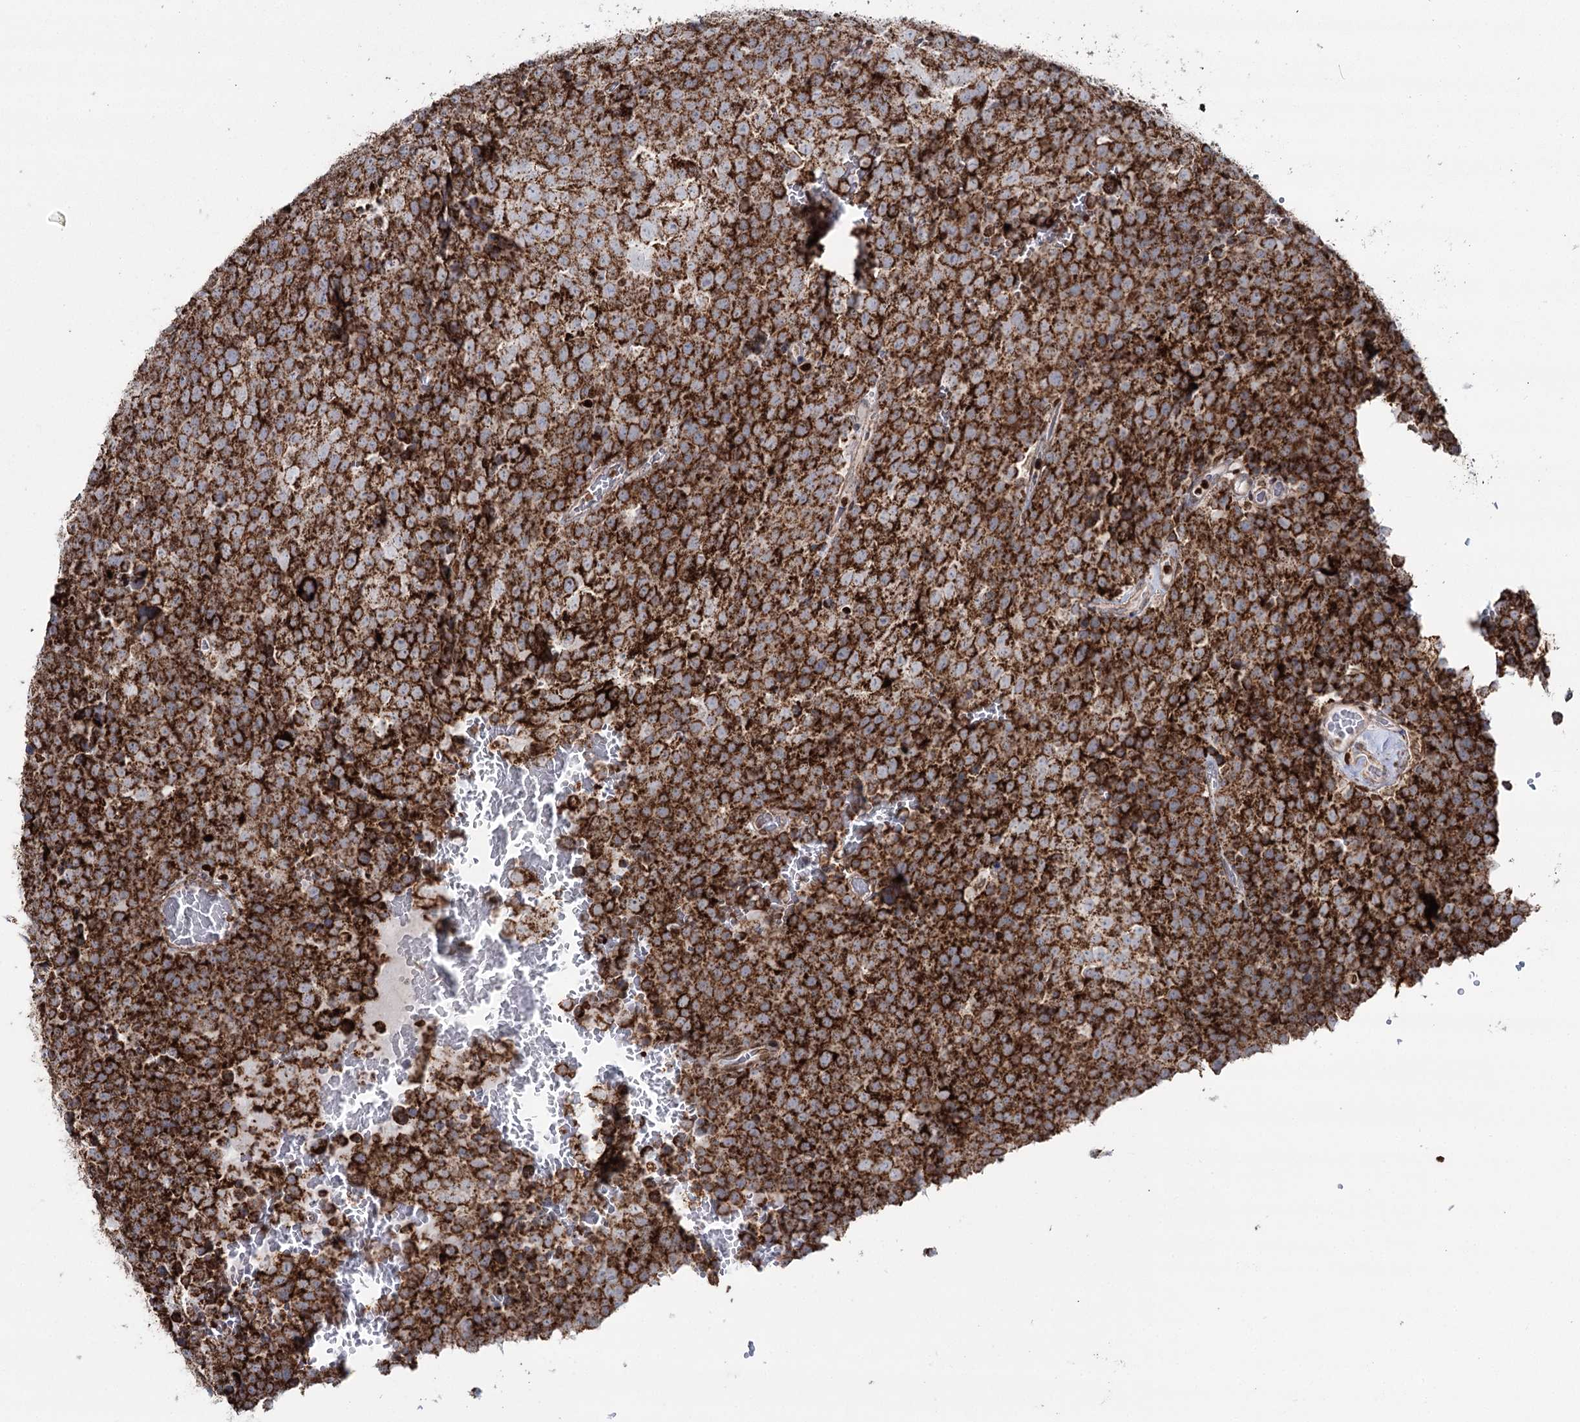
{"staining": {"intensity": "strong", "quantity": ">75%", "location": "cytoplasmic/membranous"}, "tissue": "testis cancer", "cell_type": "Tumor cells", "image_type": "cancer", "snomed": [{"axis": "morphology", "description": "Seminoma, NOS"}, {"axis": "topography", "description": "Testis"}], "caption": "Testis seminoma tissue exhibits strong cytoplasmic/membranous expression in approximately >75% of tumor cells, visualized by immunohistochemistry.", "gene": "PDHX", "patient": {"sex": "male", "age": 71}}